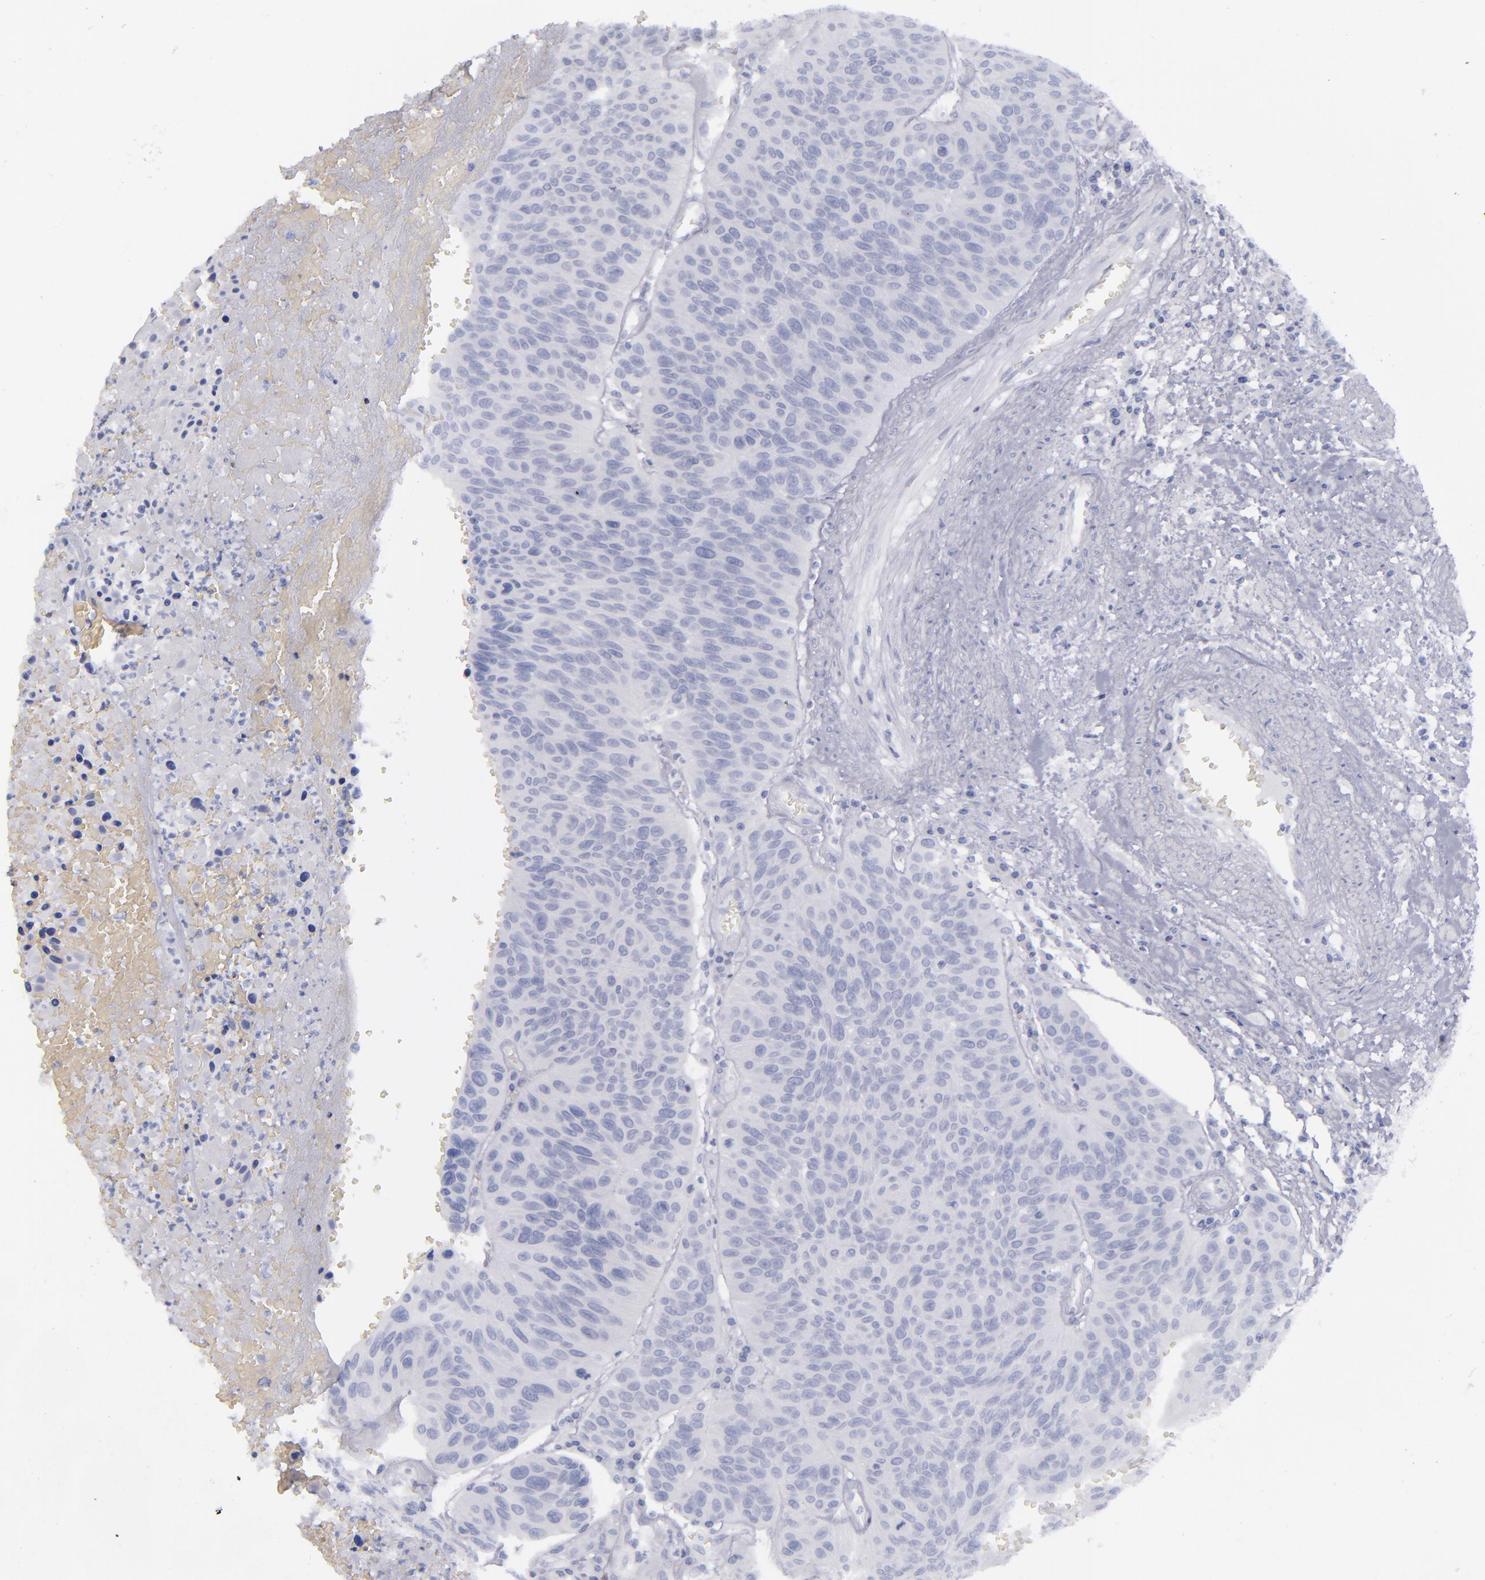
{"staining": {"intensity": "negative", "quantity": "none", "location": "none"}, "tissue": "urothelial cancer", "cell_type": "Tumor cells", "image_type": "cancer", "snomed": [{"axis": "morphology", "description": "Urothelial carcinoma, High grade"}, {"axis": "topography", "description": "Urinary bladder"}], "caption": "DAB immunohistochemical staining of urothelial carcinoma (high-grade) demonstrates no significant positivity in tumor cells. (Brightfield microscopy of DAB immunohistochemistry at high magnification).", "gene": "CD22", "patient": {"sex": "male", "age": 66}}